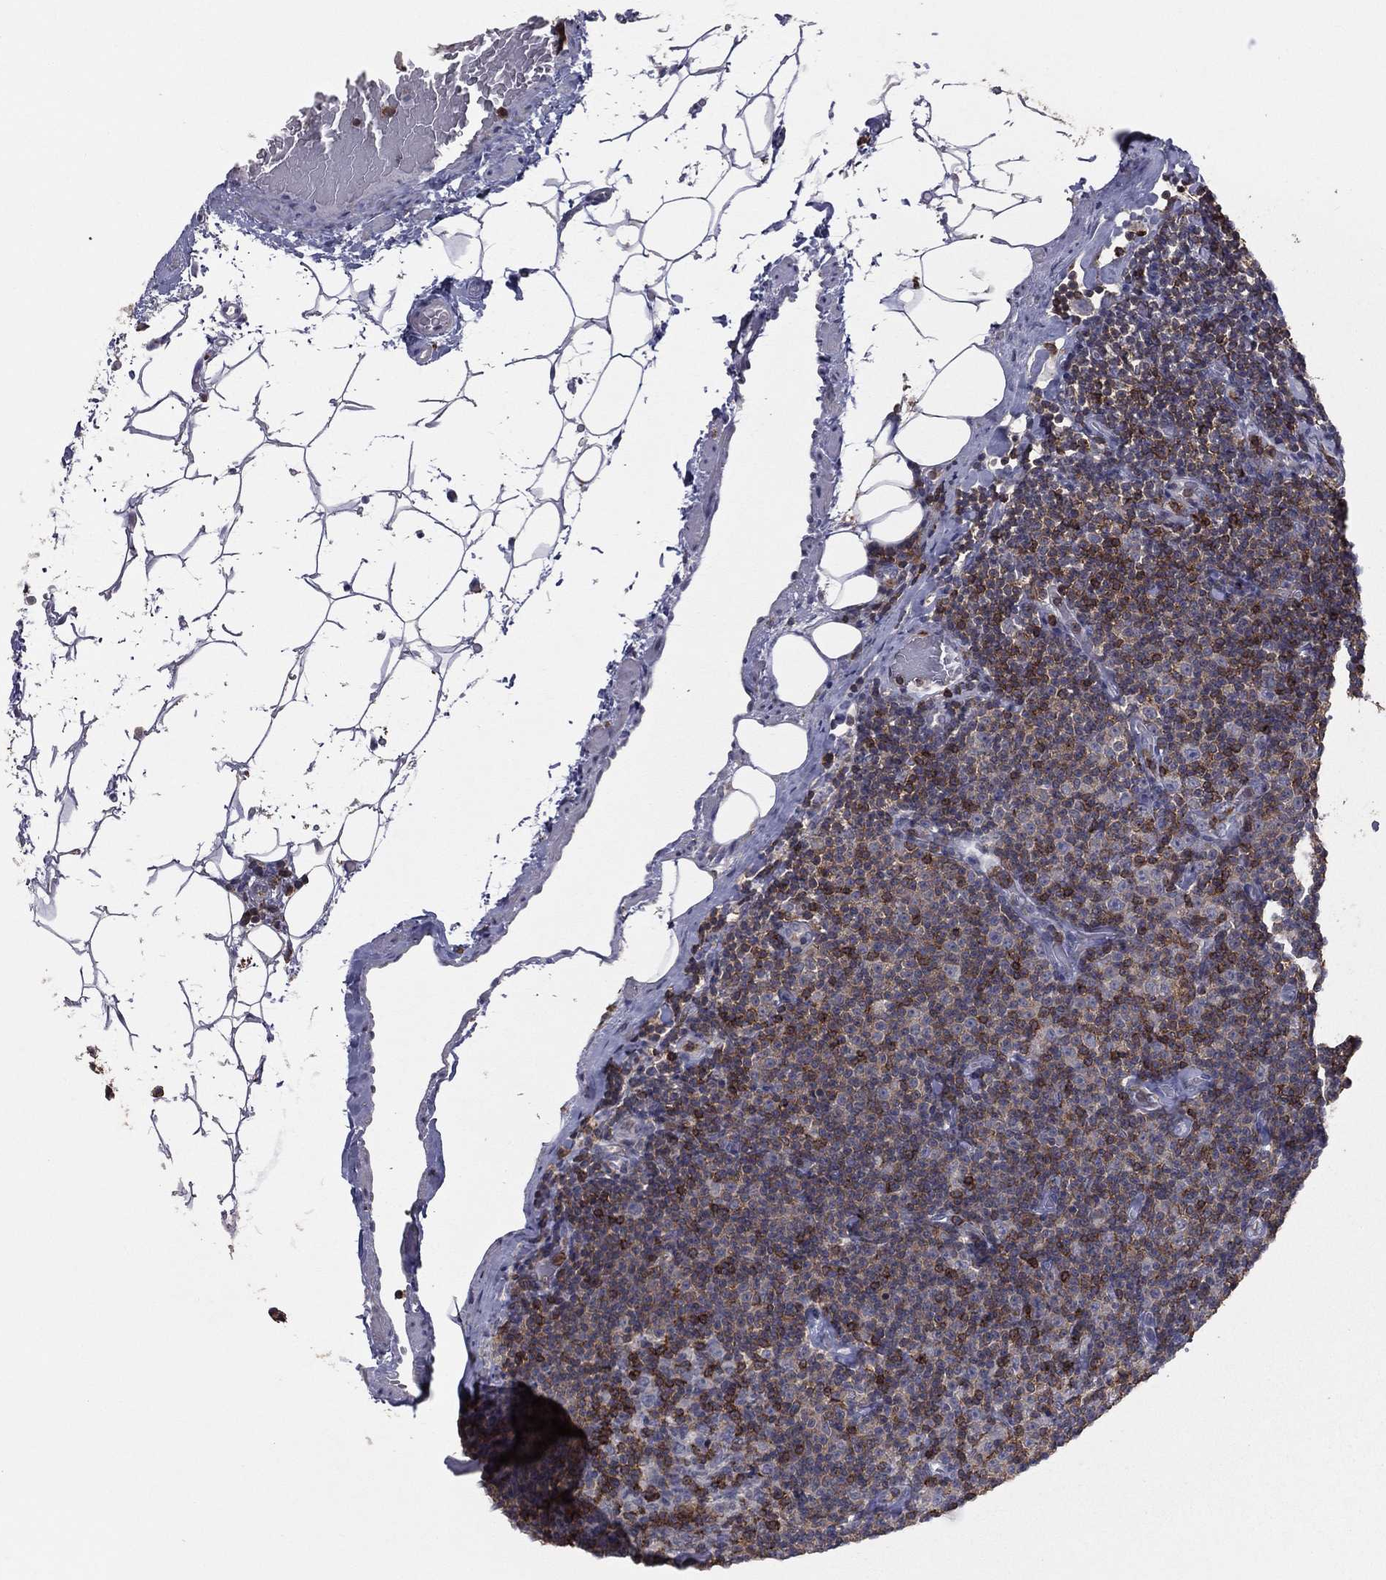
{"staining": {"intensity": "moderate", "quantity": "<25%", "location": "cytoplasmic/membranous"}, "tissue": "lymphoma", "cell_type": "Tumor cells", "image_type": "cancer", "snomed": [{"axis": "morphology", "description": "Malignant lymphoma, non-Hodgkin's type, Low grade"}, {"axis": "topography", "description": "Lymph node"}], "caption": "This histopathology image displays malignant lymphoma, non-Hodgkin's type (low-grade) stained with IHC to label a protein in brown. The cytoplasmic/membranous of tumor cells show moderate positivity for the protein. Nuclei are counter-stained blue.", "gene": "PSTPIP1", "patient": {"sex": "male", "age": 81}}